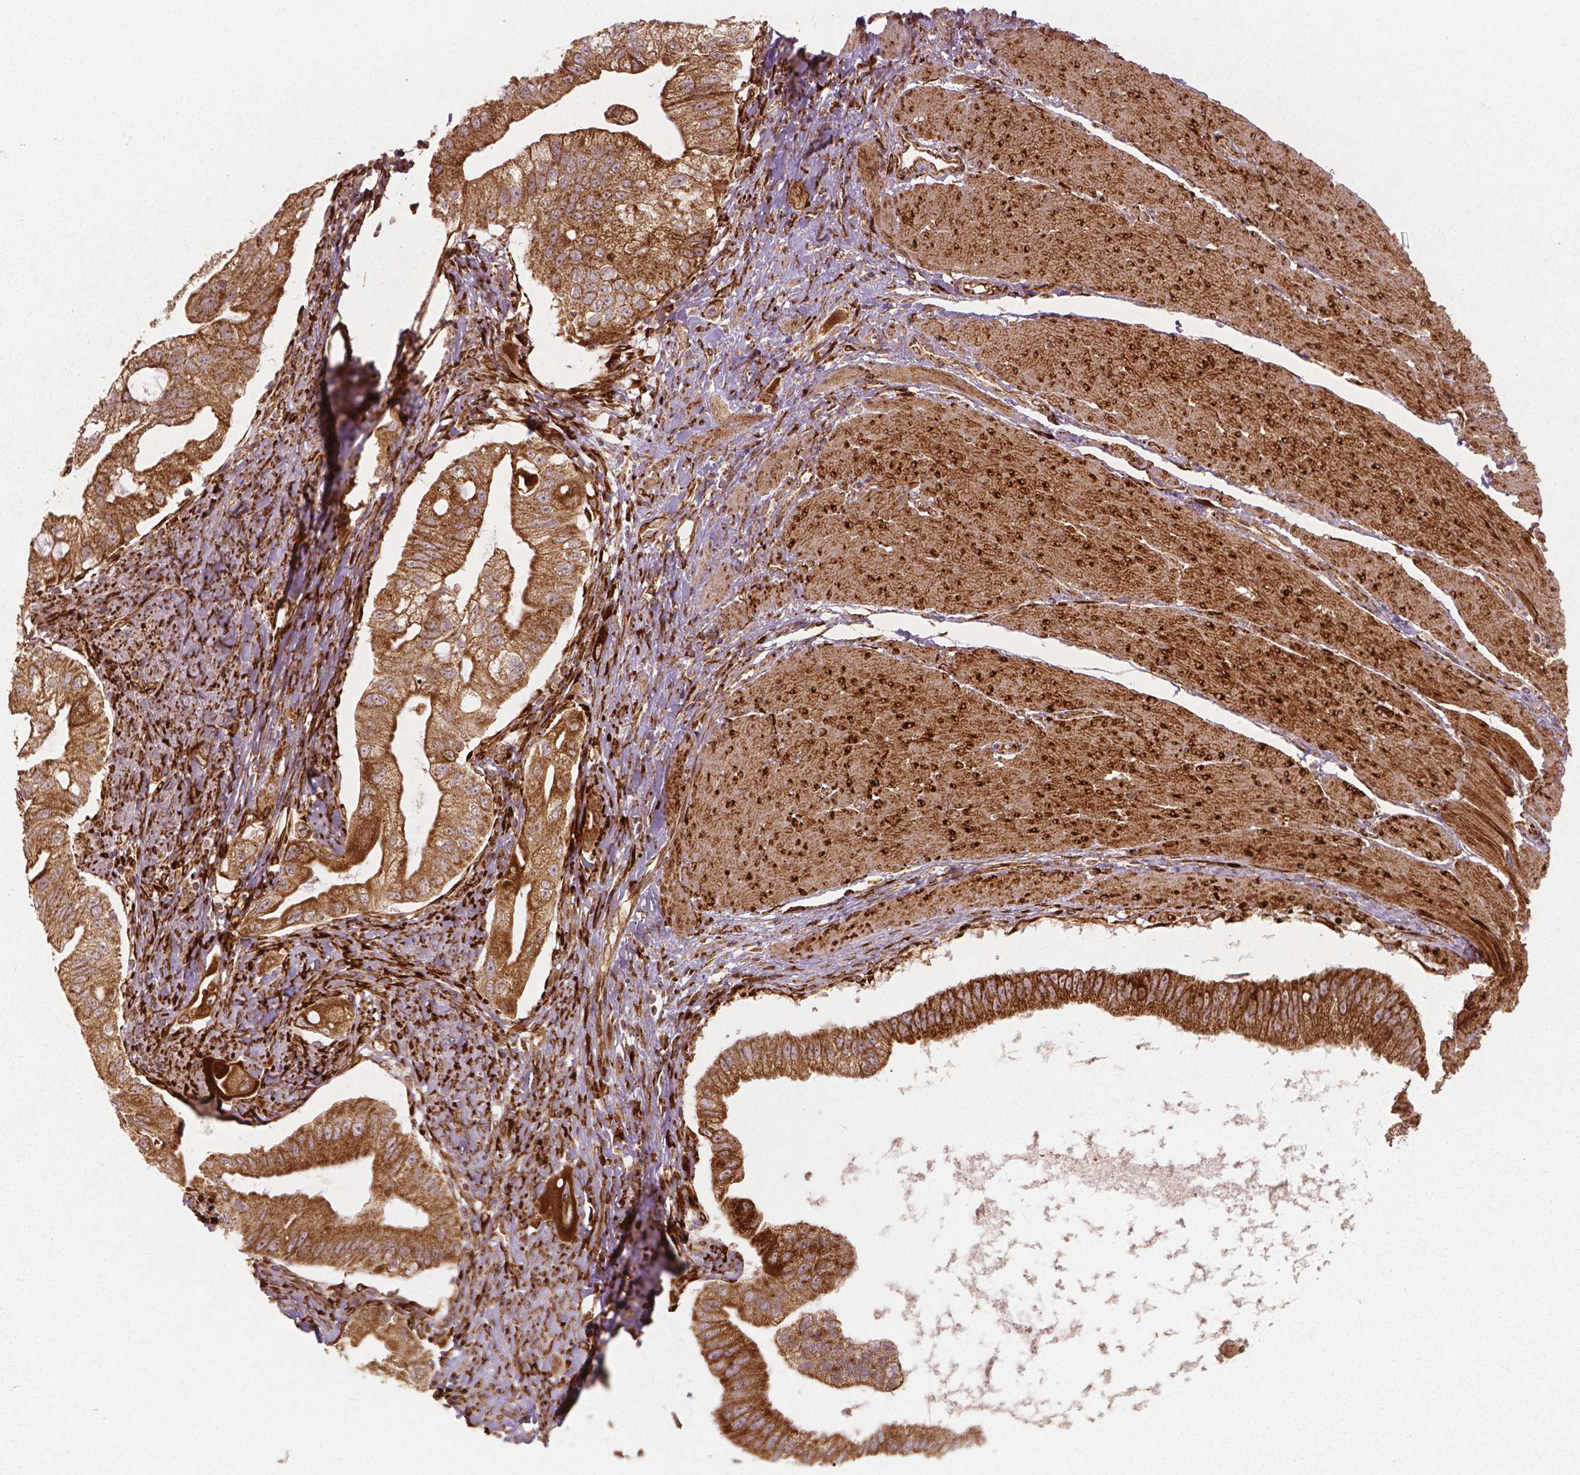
{"staining": {"intensity": "strong", "quantity": ">75%", "location": "cytoplasmic/membranous"}, "tissue": "pancreatic cancer", "cell_type": "Tumor cells", "image_type": "cancer", "snomed": [{"axis": "morphology", "description": "Adenocarcinoma, NOS"}, {"axis": "topography", "description": "Pancreas"}], "caption": "The micrograph shows immunohistochemical staining of adenocarcinoma (pancreatic). There is strong cytoplasmic/membranous expression is present in about >75% of tumor cells.", "gene": "PGAM5", "patient": {"sex": "male", "age": 70}}